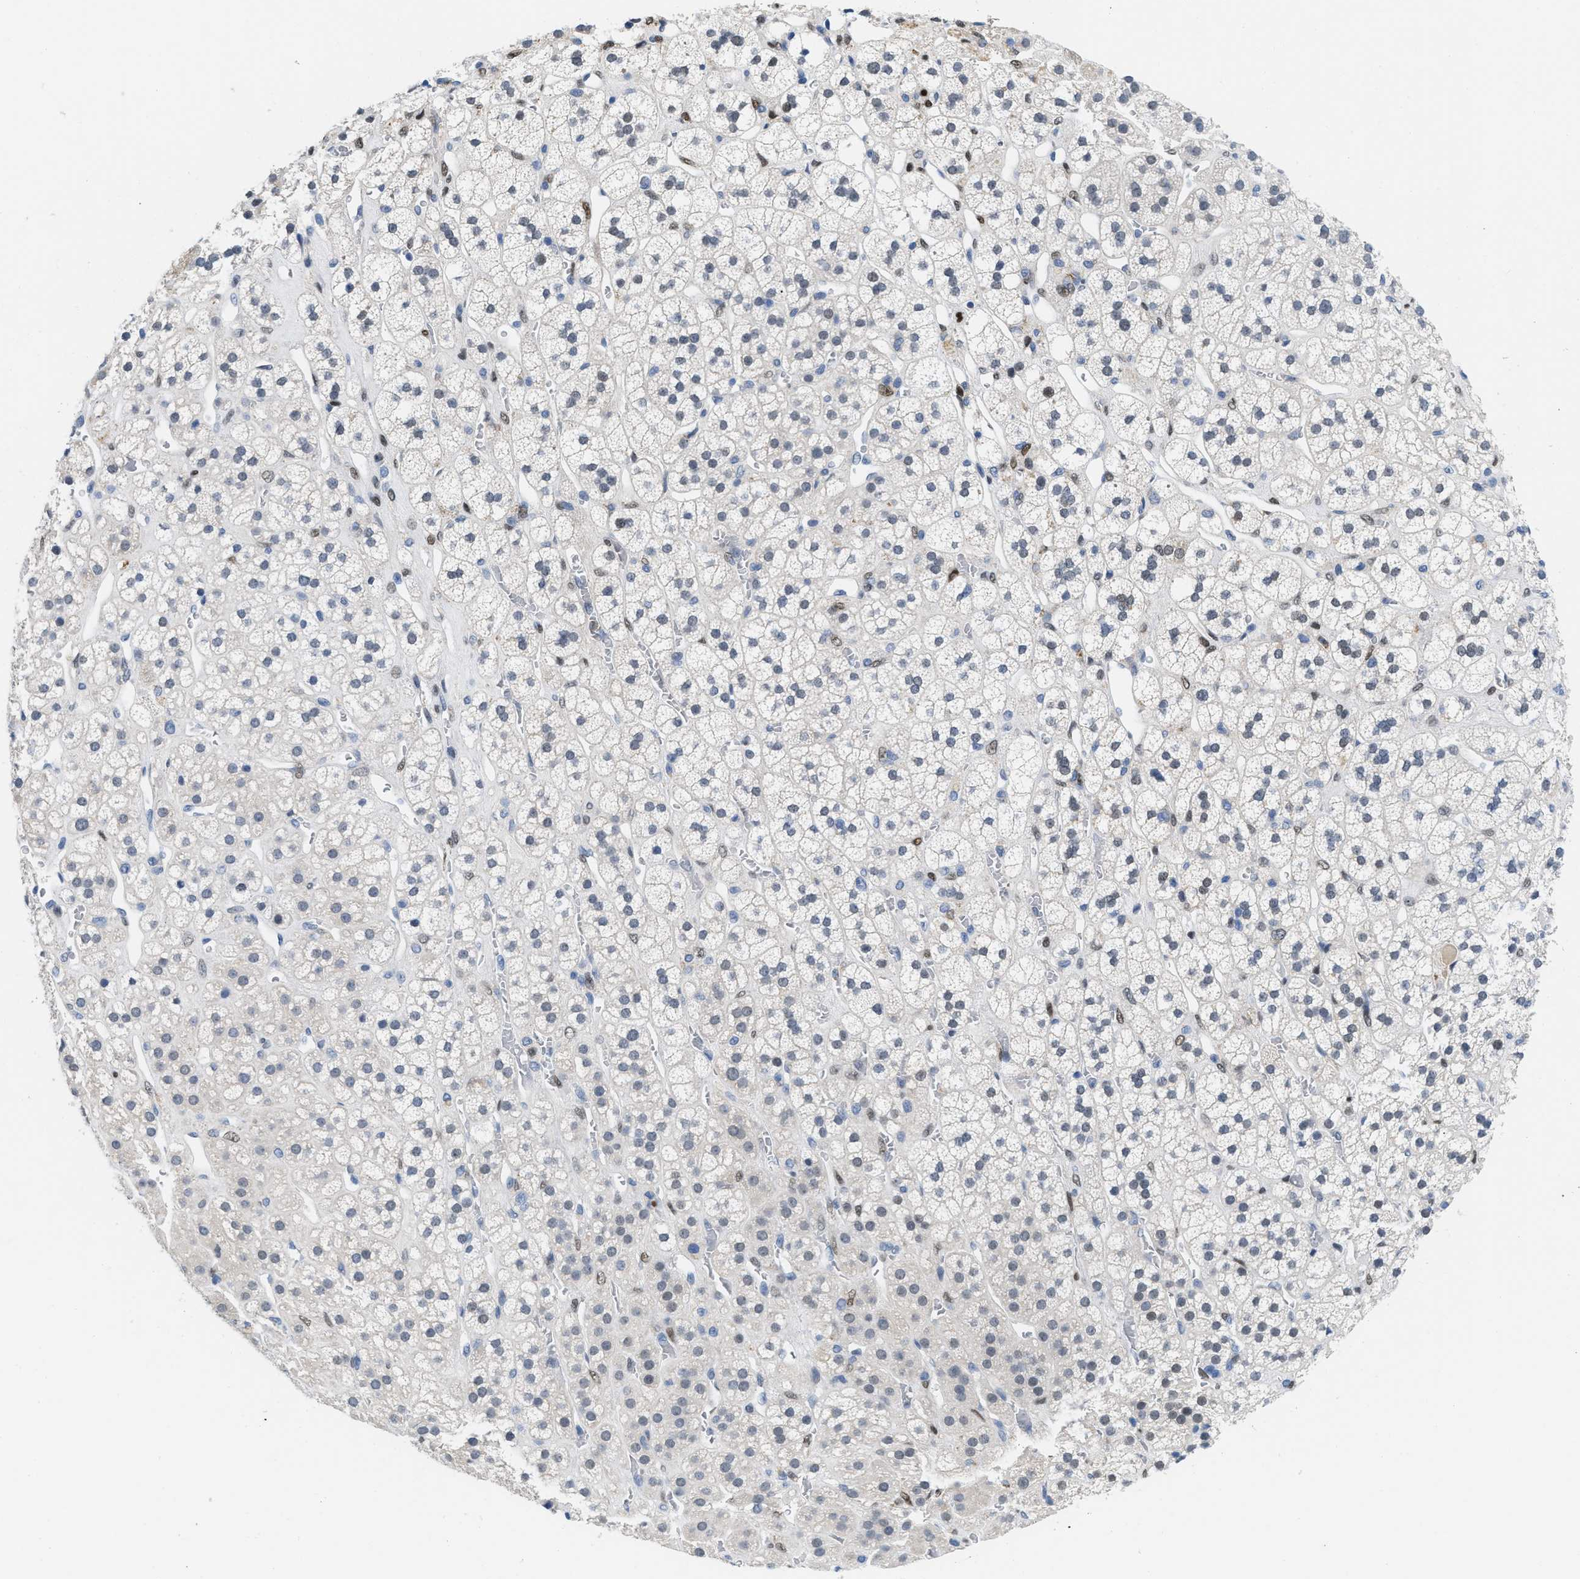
{"staining": {"intensity": "weak", "quantity": "<25%", "location": "nuclear"}, "tissue": "adrenal gland", "cell_type": "Glandular cells", "image_type": "normal", "snomed": [{"axis": "morphology", "description": "Normal tissue, NOS"}, {"axis": "topography", "description": "Adrenal gland"}], "caption": "Immunohistochemistry (IHC) micrograph of normal adrenal gland: human adrenal gland stained with DAB (3,3'-diaminobenzidine) demonstrates no significant protein positivity in glandular cells.", "gene": "NFIX", "patient": {"sex": "male", "age": 56}}